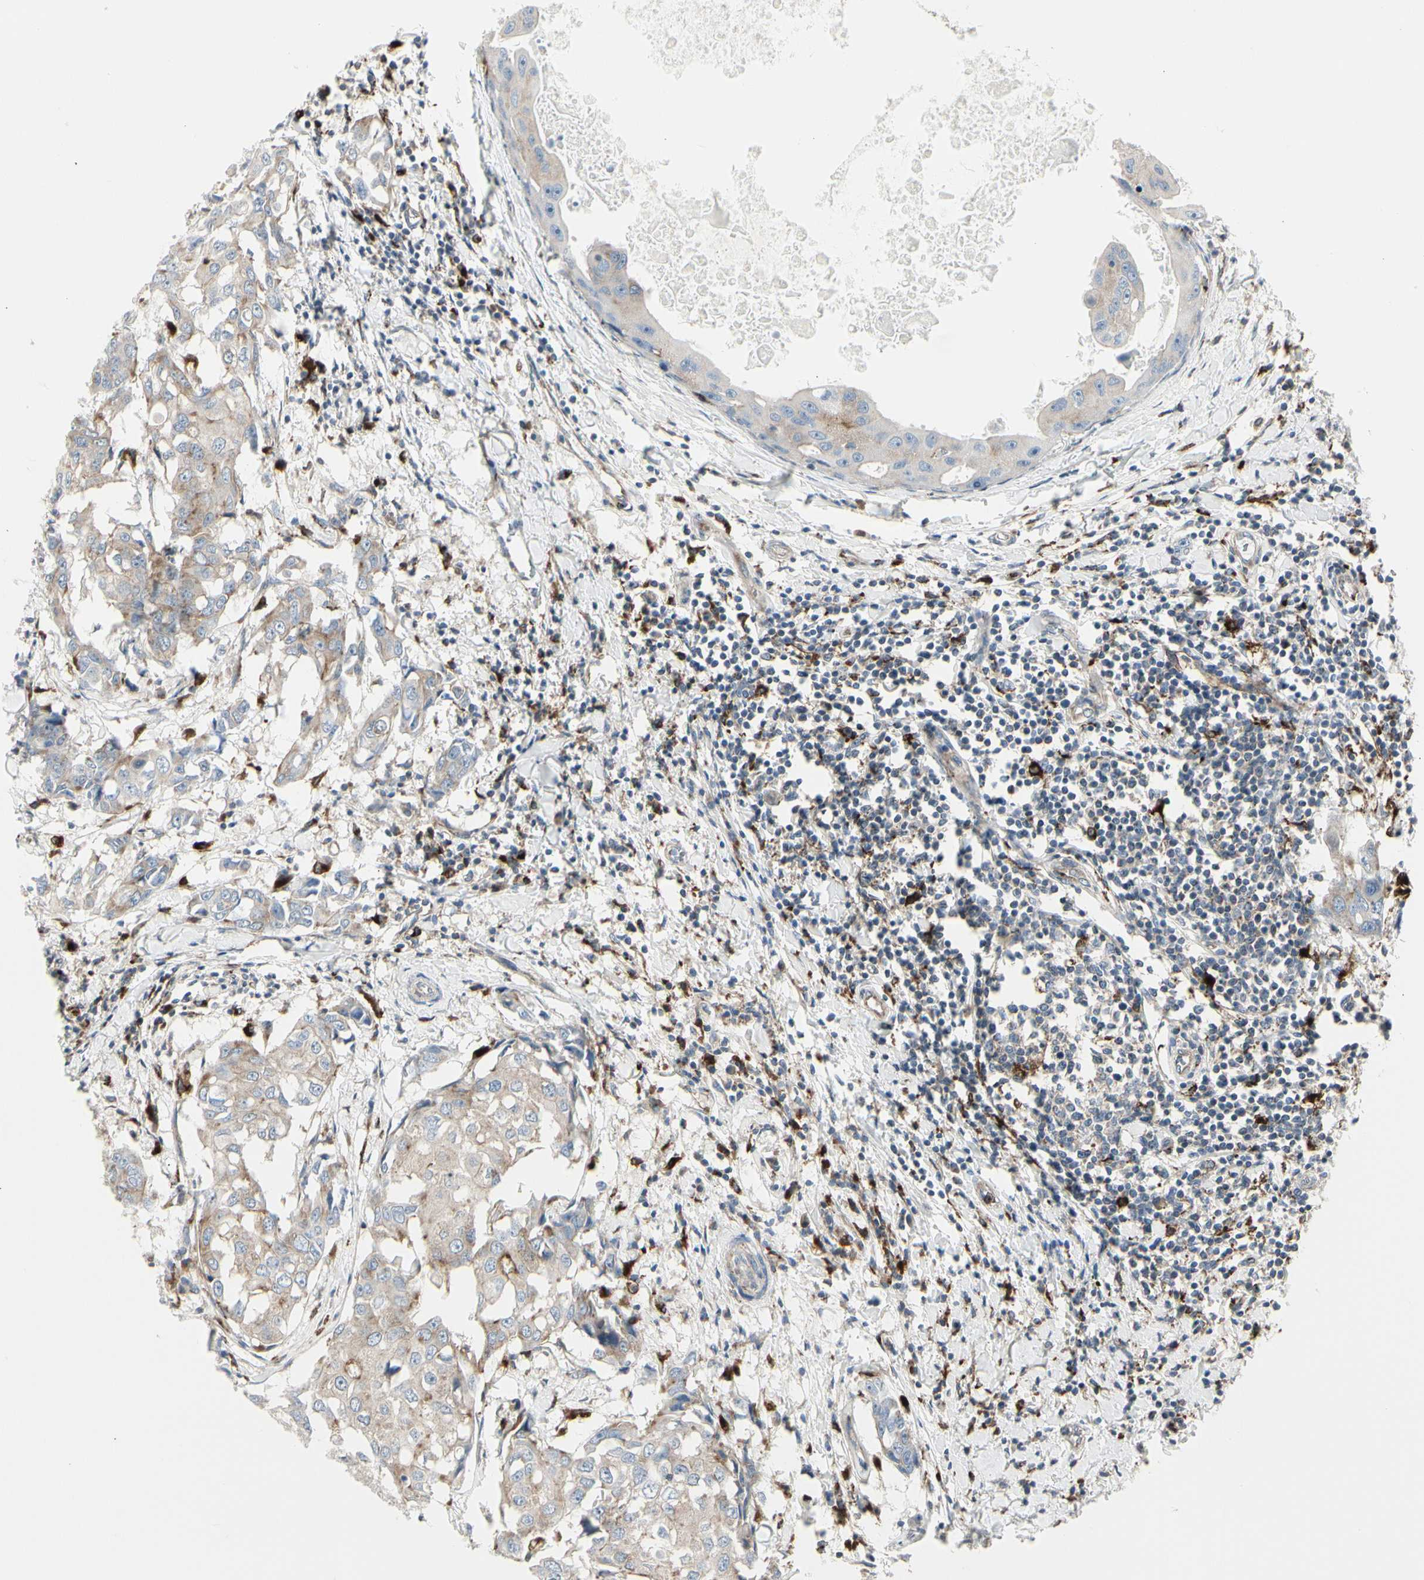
{"staining": {"intensity": "weak", "quantity": "25%-75%", "location": "cytoplasmic/membranous"}, "tissue": "breast cancer", "cell_type": "Tumor cells", "image_type": "cancer", "snomed": [{"axis": "morphology", "description": "Duct carcinoma"}, {"axis": "topography", "description": "Breast"}], "caption": "The immunohistochemical stain shows weak cytoplasmic/membranous expression in tumor cells of invasive ductal carcinoma (breast) tissue. (brown staining indicates protein expression, while blue staining denotes nuclei).", "gene": "ATP6V1B2", "patient": {"sex": "female", "age": 27}}